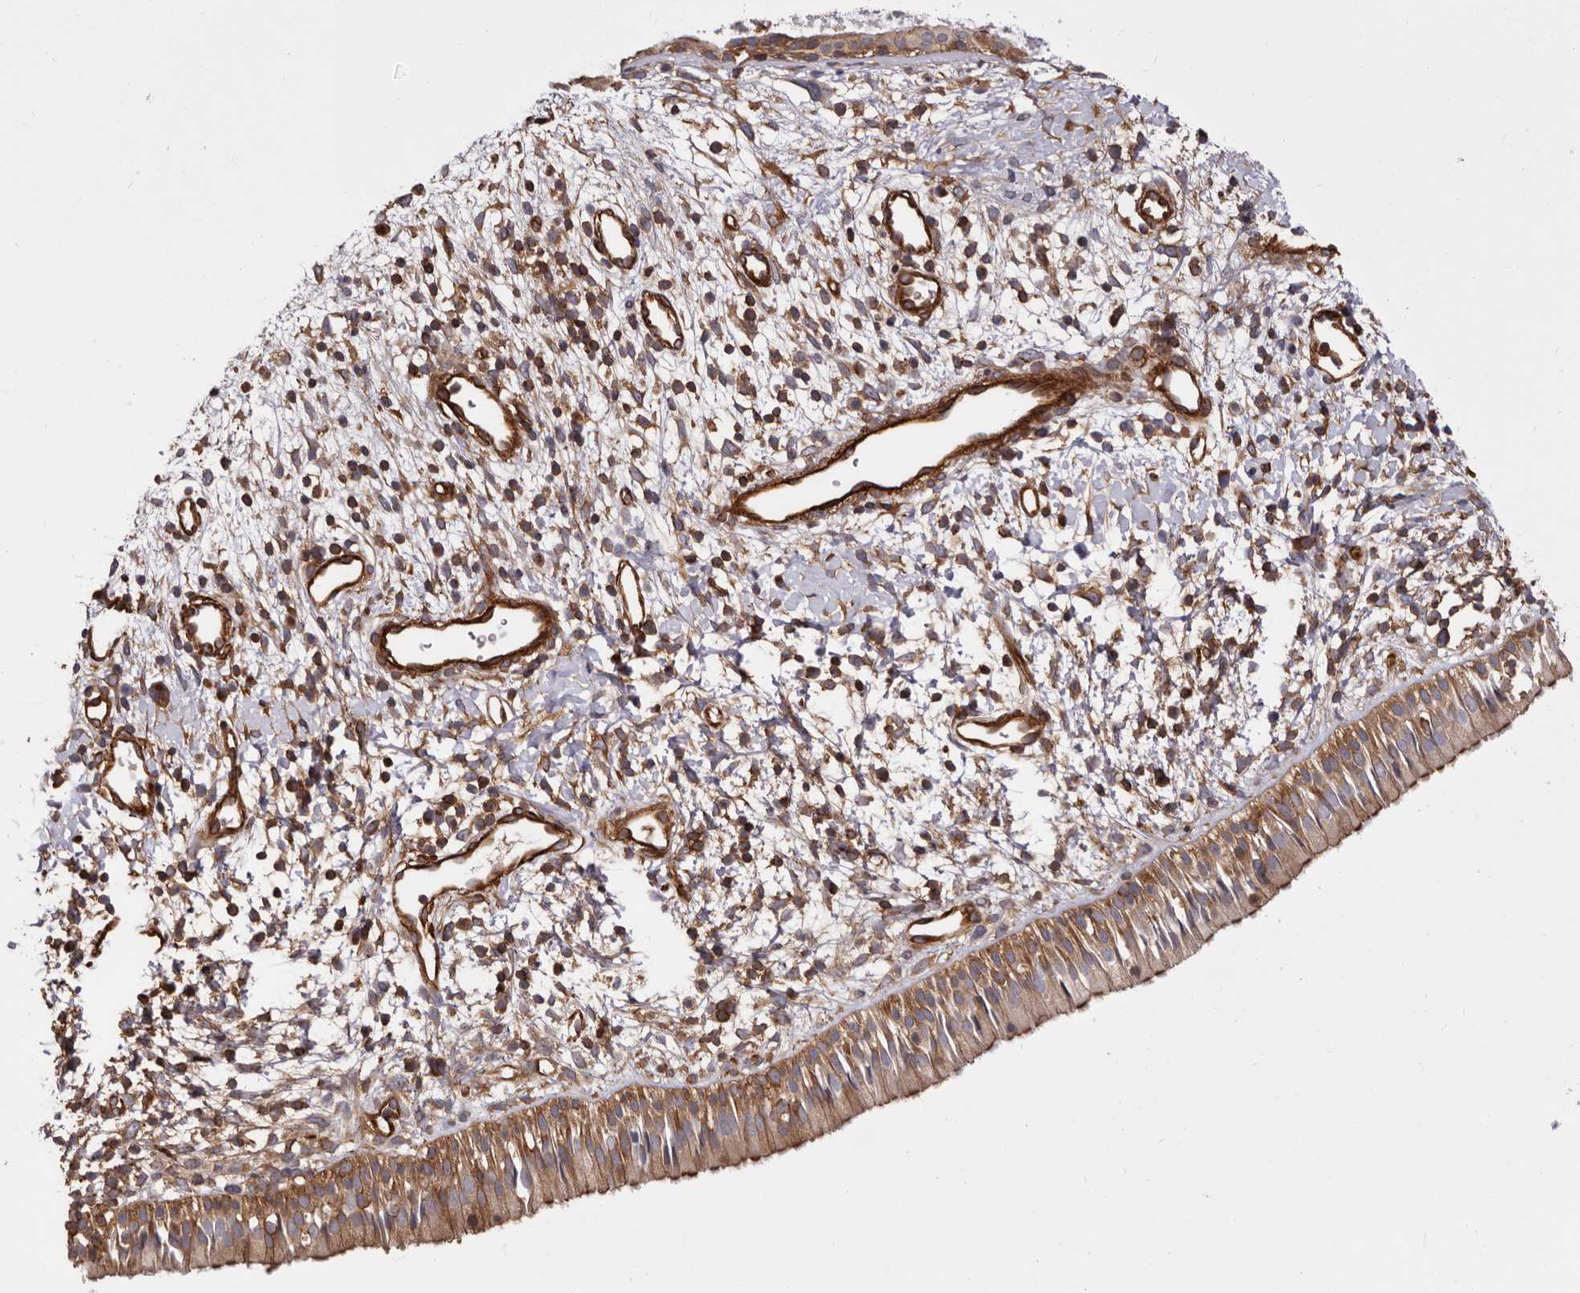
{"staining": {"intensity": "moderate", "quantity": ">75%", "location": "cytoplasmic/membranous"}, "tissue": "nasopharynx", "cell_type": "Respiratory epithelial cells", "image_type": "normal", "snomed": [{"axis": "morphology", "description": "Normal tissue, NOS"}, {"axis": "topography", "description": "Nasopharynx"}], "caption": "High-magnification brightfield microscopy of benign nasopharynx stained with DAB (brown) and counterstained with hematoxylin (blue). respiratory epithelial cells exhibit moderate cytoplasmic/membranous expression is seen in about>75% of cells.", "gene": "TMC7", "patient": {"sex": "male", "age": 22}}